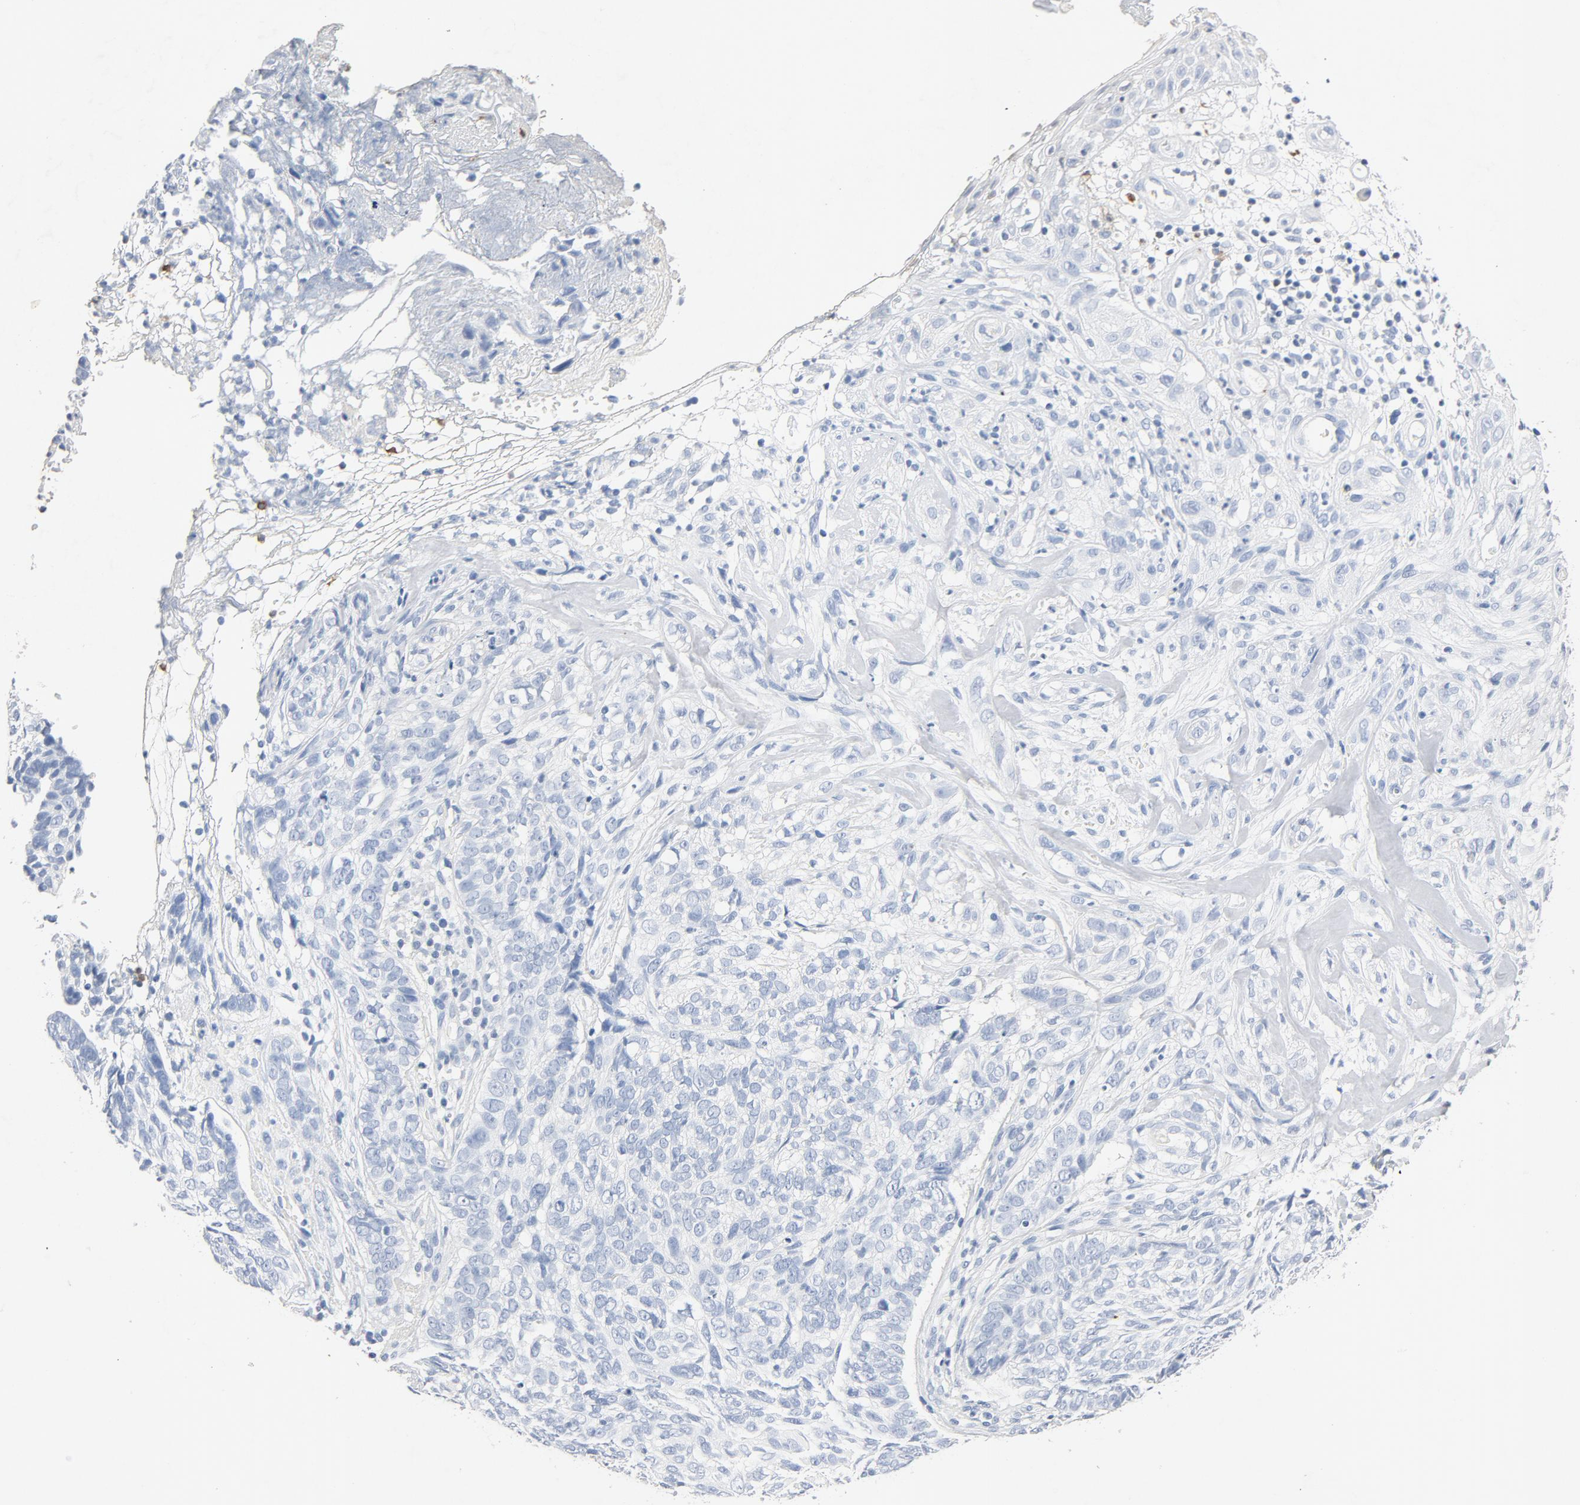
{"staining": {"intensity": "negative", "quantity": "none", "location": "none"}, "tissue": "skin cancer", "cell_type": "Tumor cells", "image_type": "cancer", "snomed": [{"axis": "morphology", "description": "Basal cell carcinoma"}, {"axis": "topography", "description": "Skin"}], "caption": "DAB (3,3'-diaminobenzidine) immunohistochemical staining of human basal cell carcinoma (skin) reveals no significant staining in tumor cells.", "gene": "PTPRB", "patient": {"sex": "male", "age": 72}}